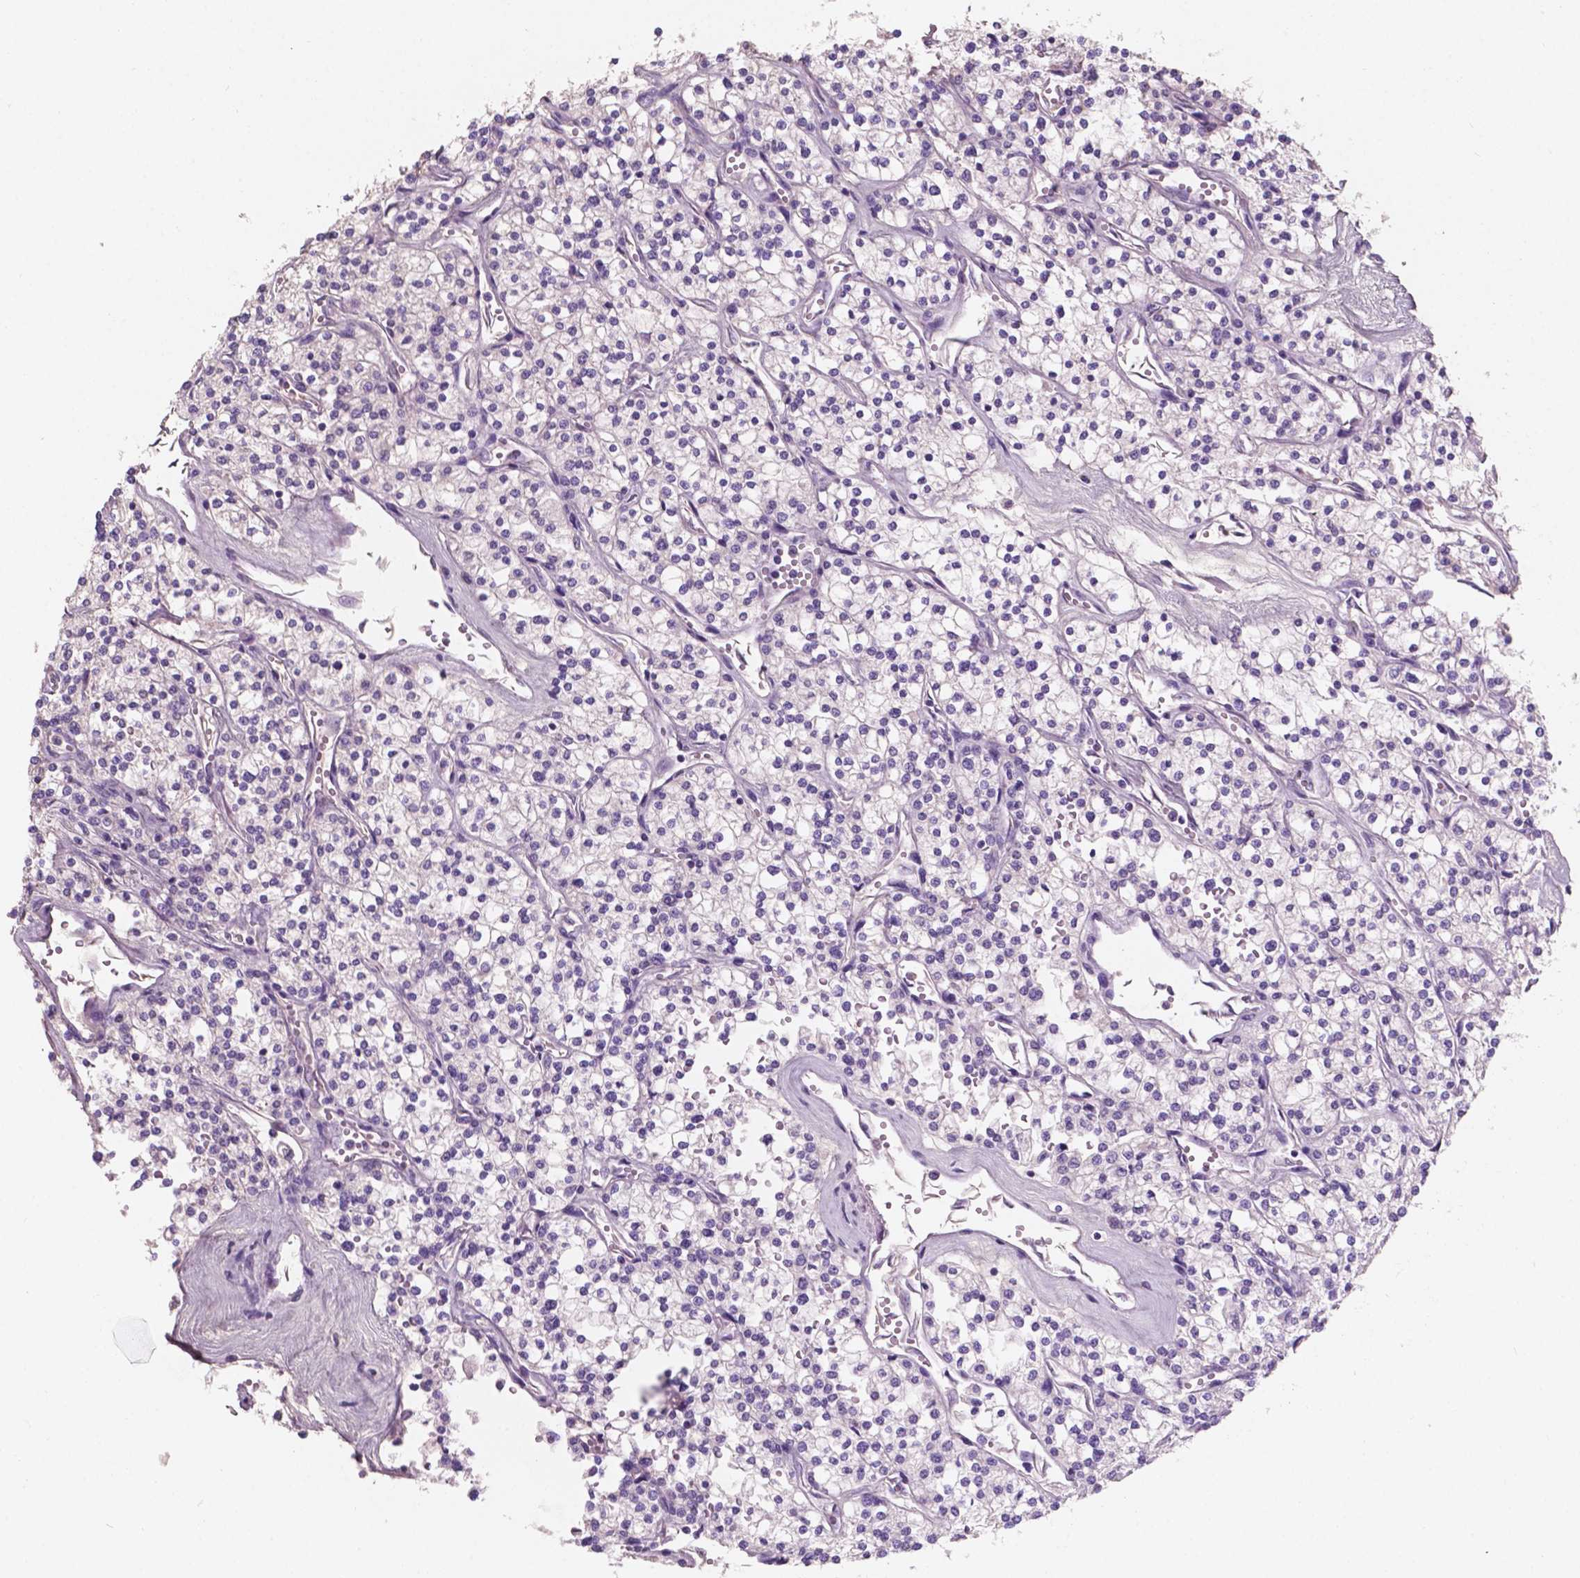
{"staining": {"intensity": "negative", "quantity": "none", "location": "none"}, "tissue": "renal cancer", "cell_type": "Tumor cells", "image_type": "cancer", "snomed": [{"axis": "morphology", "description": "Adenocarcinoma, NOS"}, {"axis": "topography", "description": "Kidney"}], "caption": "Tumor cells show no significant staining in adenocarcinoma (renal).", "gene": "SBSN", "patient": {"sex": "male", "age": 80}}